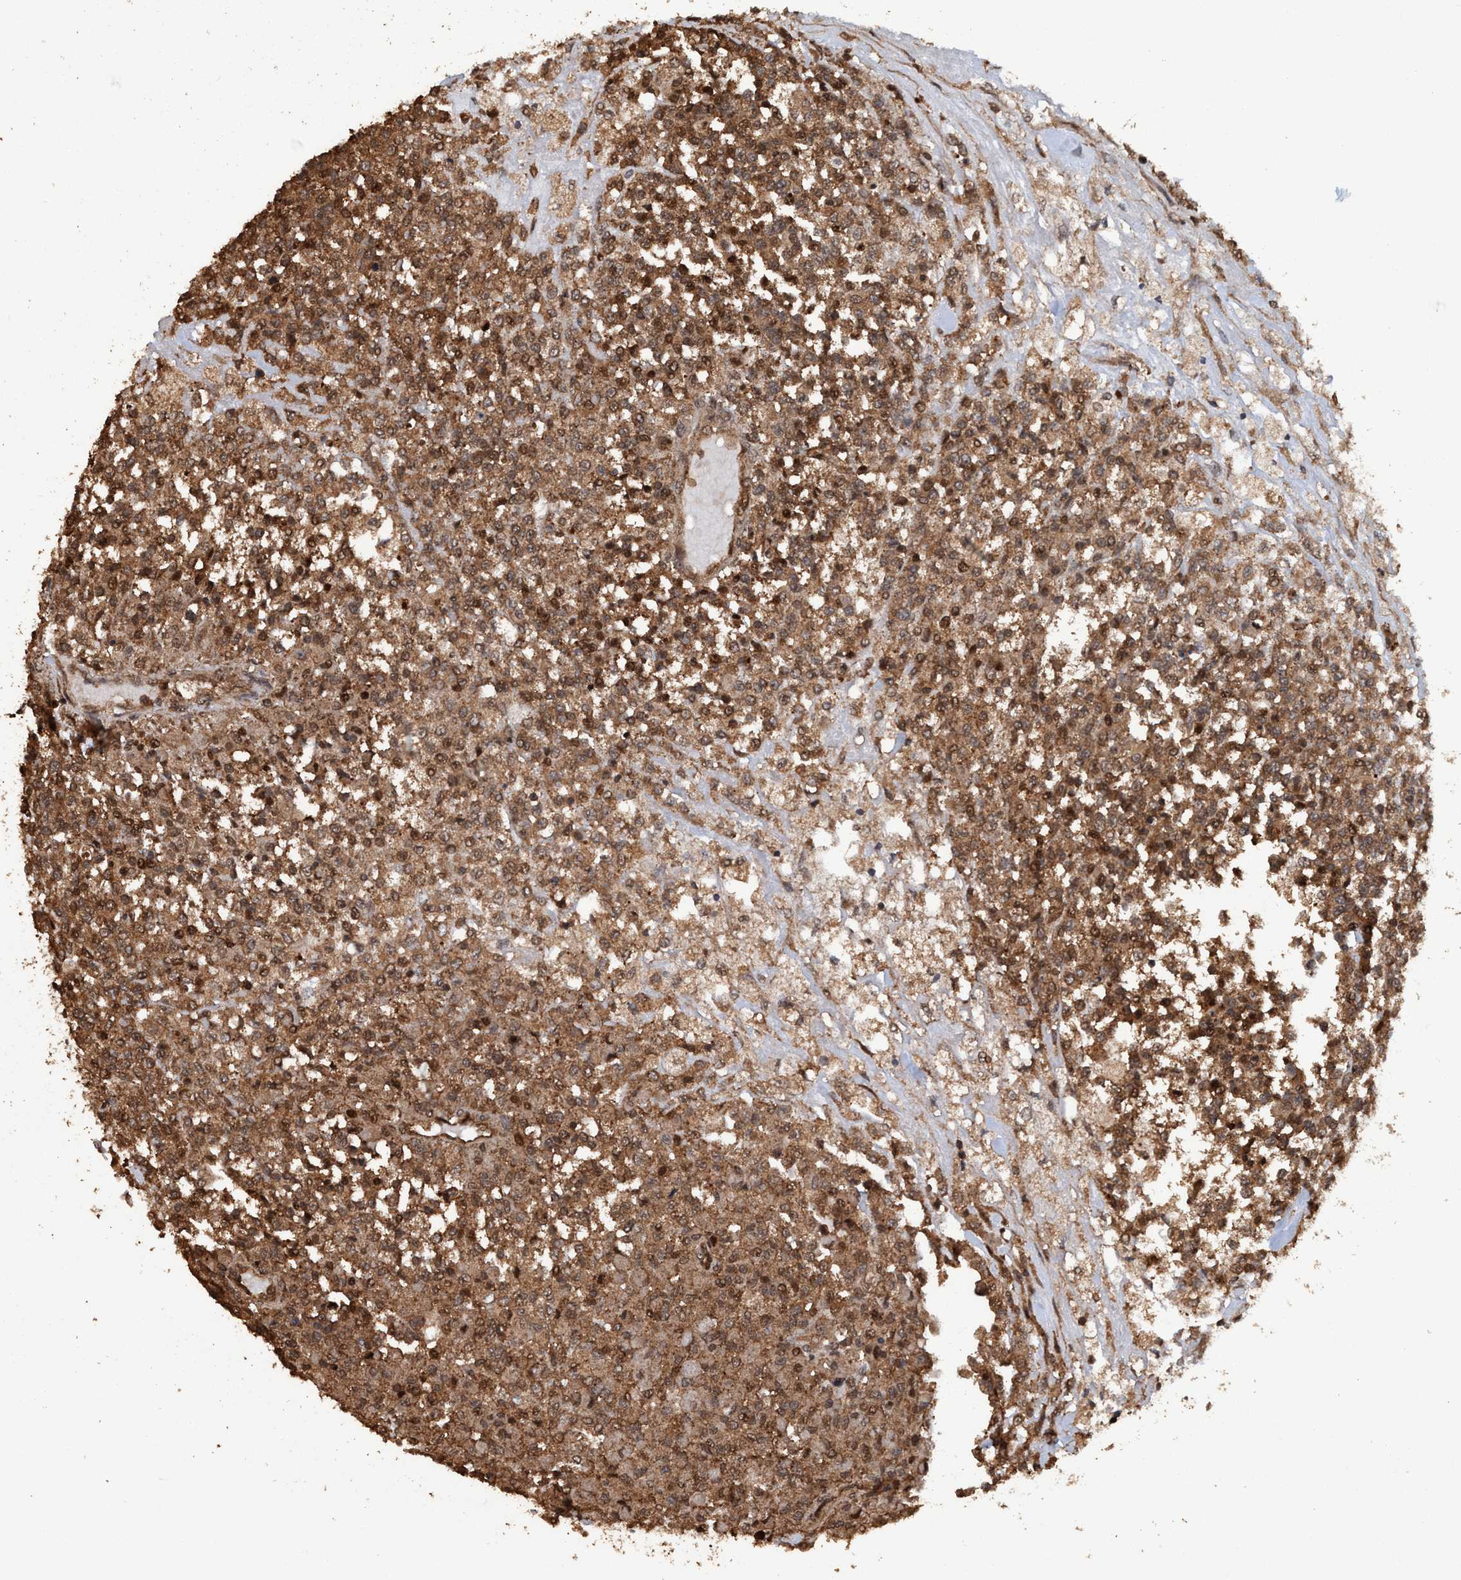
{"staining": {"intensity": "moderate", "quantity": ">75%", "location": "cytoplasmic/membranous,nuclear"}, "tissue": "testis cancer", "cell_type": "Tumor cells", "image_type": "cancer", "snomed": [{"axis": "morphology", "description": "Seminoma, NOS"}, {"axis": "topography", "description": "Testis"}], "caption": "The histopathology image exhibits staining of testis cancer (seminoma), revealing moderate cytoplasmic/membranous and nuclear protein positivity (brown color) within tumor cells.", "gene": "TRPC7", "patient": {"sex": "male", "age": 59}}